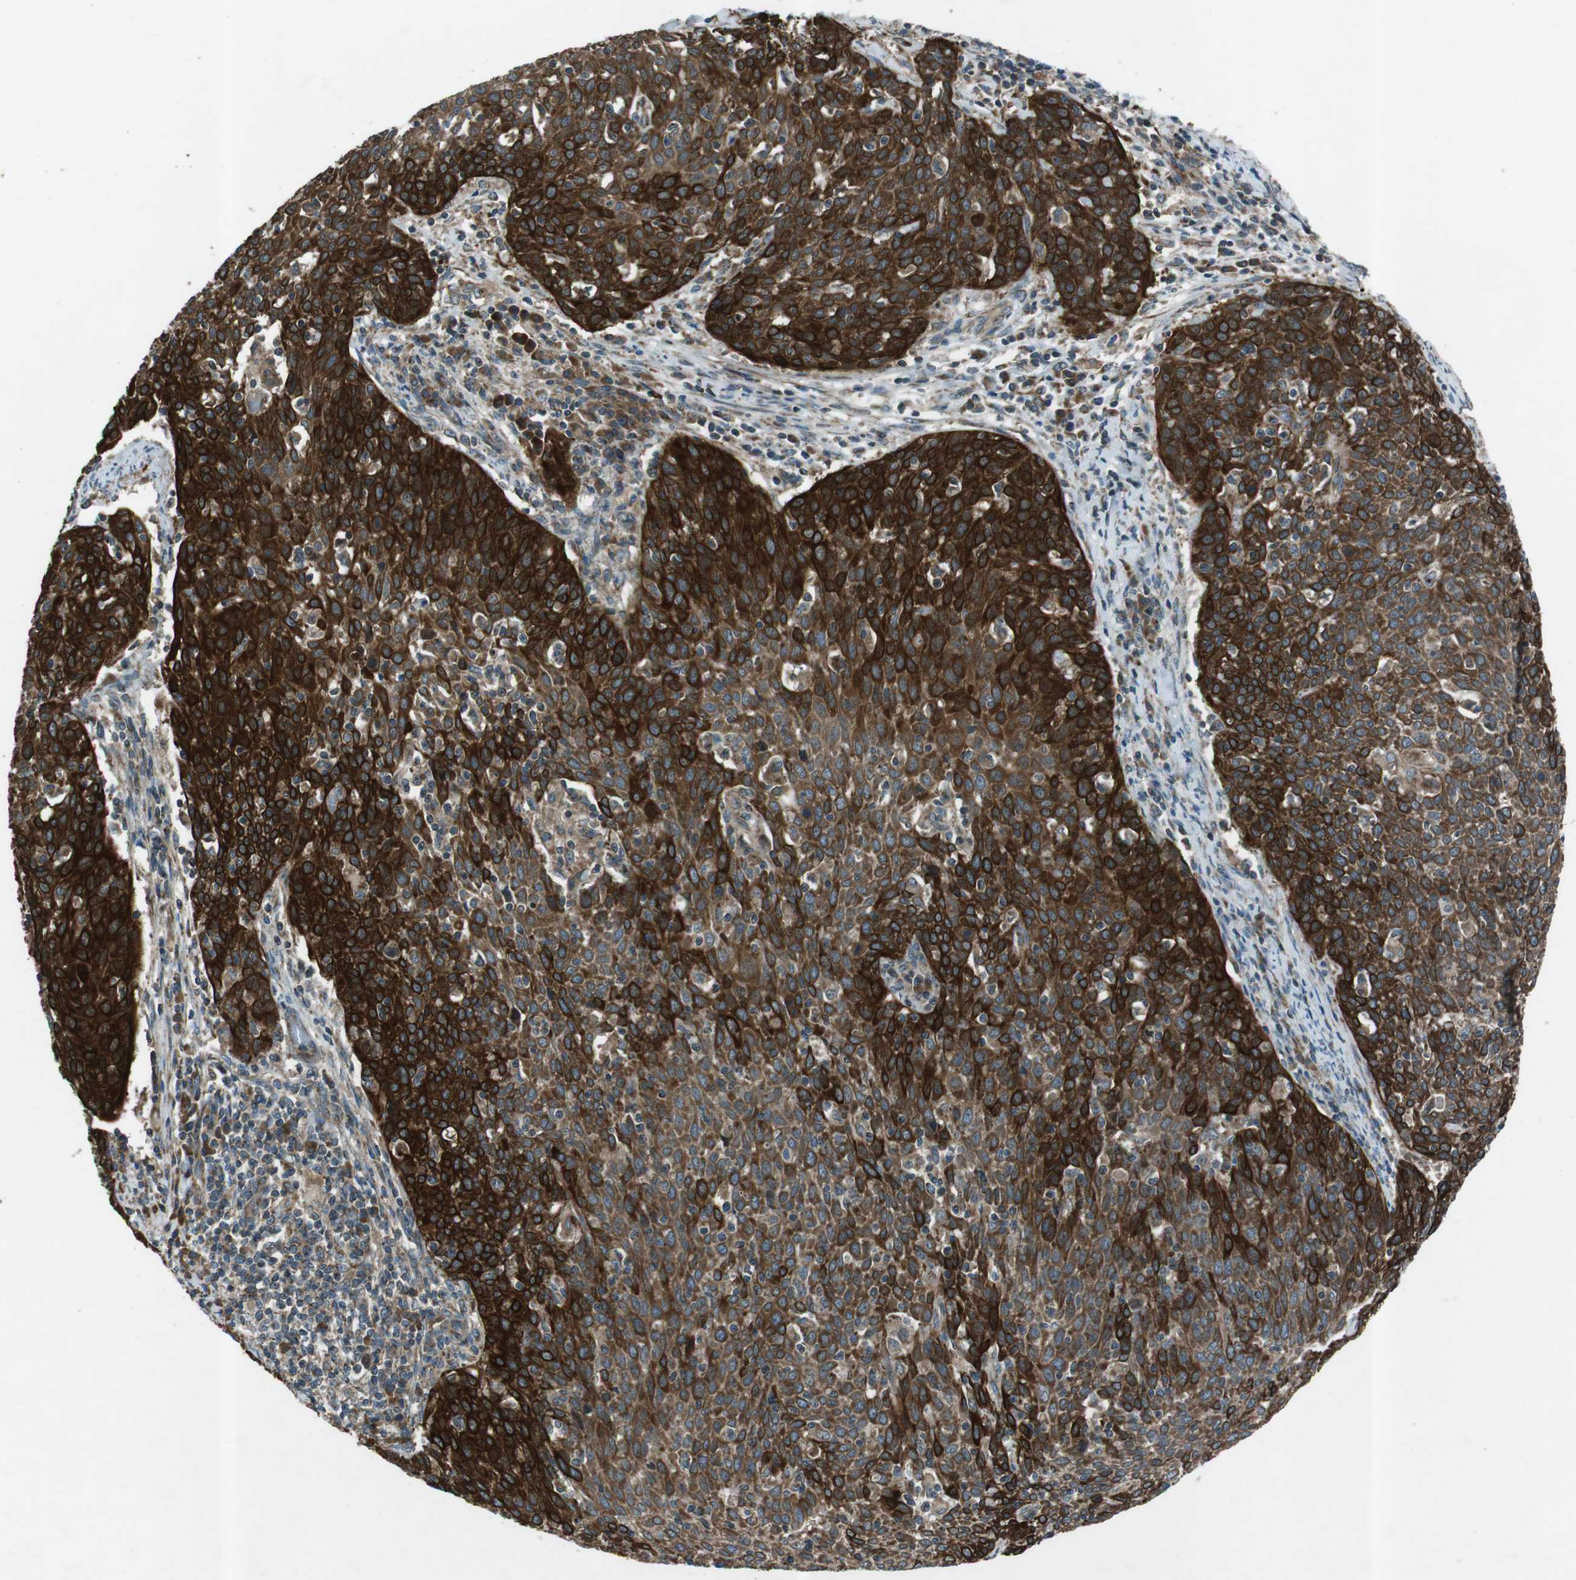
{"staining": {"intensity": "strong", "quantity": "25%-75%", "location": "cytoplasmic/membranous,nuclear"}, "tissue": "cervical cancer", "cell_type": "Tumor cells", "image_type": "cancer", "snomed": [{"axis": "morphology", "description": "Squamous cell carcinoma, NOS"}, {"axis": "topography", "description": "Cervix"}], "caption": "A micrograph of cervical cancer stained for a protein shows strong cytoplasmic/membranous and nuclear brown staining in tumor cells.", "gene": "SLC41A1", "patient": {"sex": "female", "age": 38}}